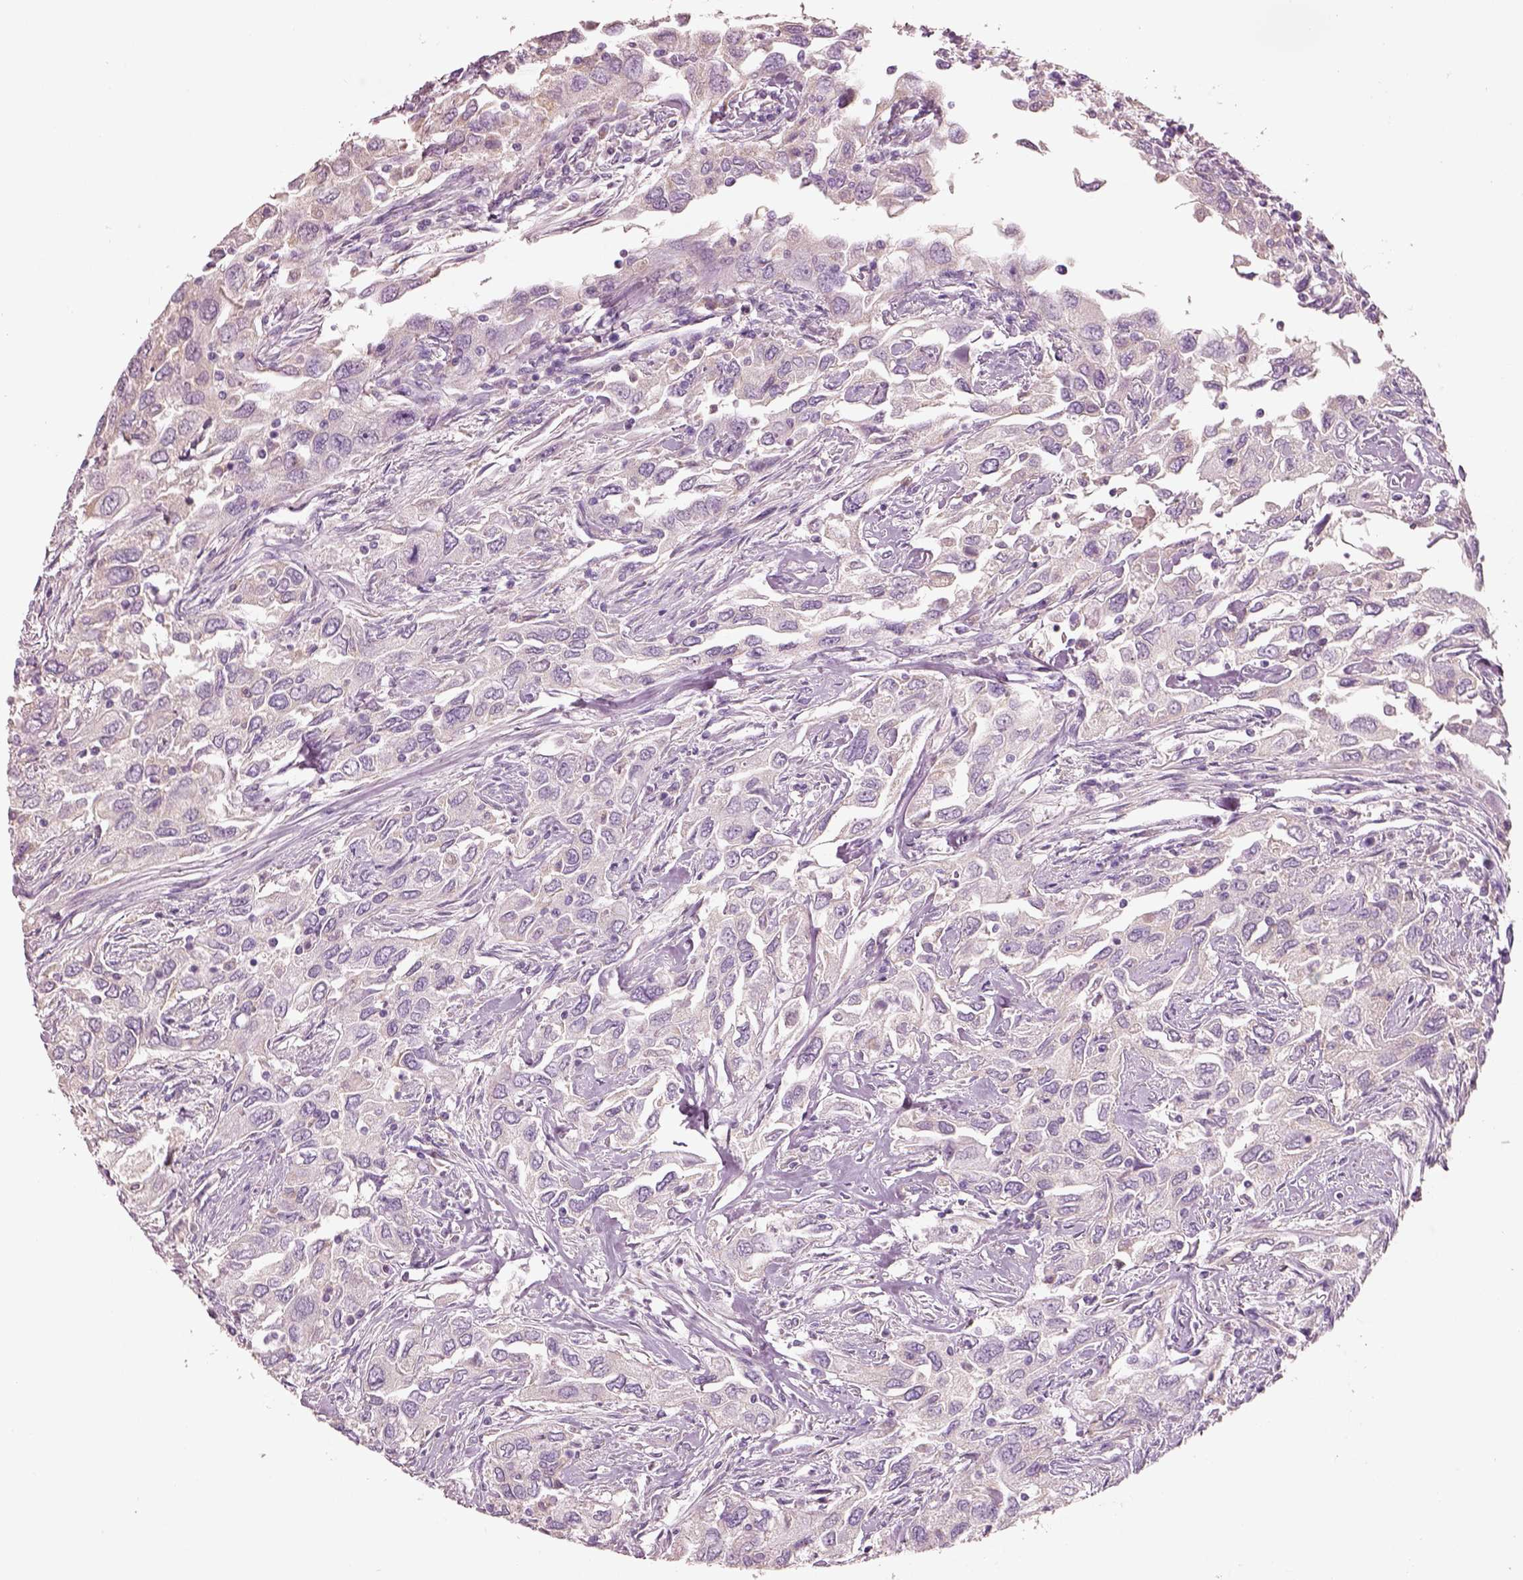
{"staining": {"intensity": "negative", "quantity": "none", "location": "none"}, "tissue": "urothelial cancer", "cell_type": "Tumor cells", "image_type": "cancer", "snomed": [{"axis": "morphology", "description": "Urothelial carcinoma, High grade"}, {"axis": "topography", "description": "Urinary bladder"}], "caption": "The histopathology image displays no staining of tumor cells in high-grade urothelial carcinoma.", "gene": "PNOC", "patient": {"sex": "male", "age": 76}}